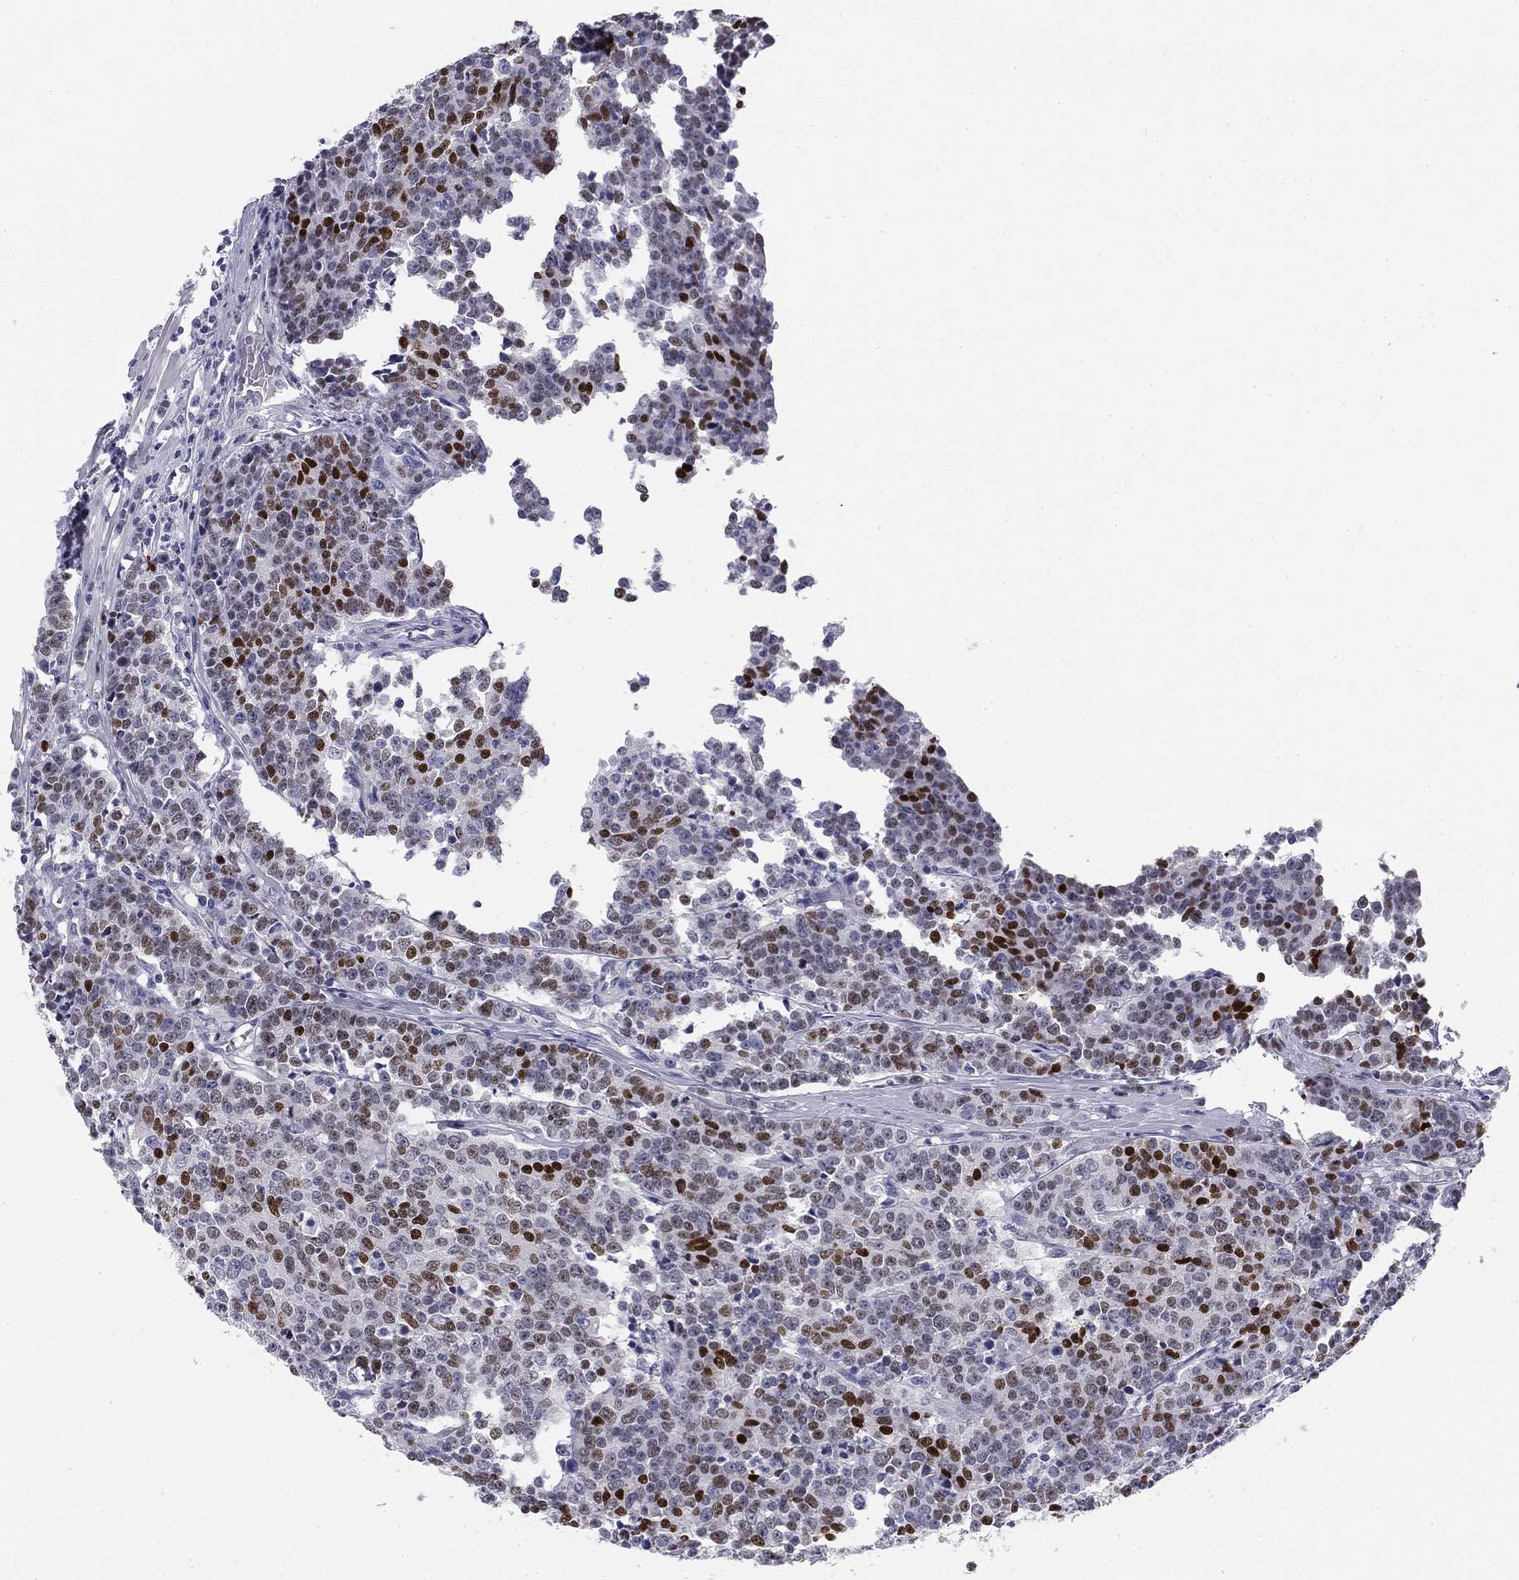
{"staining": {"intensity": "strong", "quantity": "<25%", "location": "nuclear"}, "tissue": "prostate cancer", "cell_type": "Tumor cells", "image_type": "cancer", "snomed": [{"axis": "morphology", "description": "Adenocarcinoma, NOS"}, {"axis": "topography", "description": "Prostate"}], "caption": "Protein expression analysis of human prostate cancer (adenocarcinoma) reveals strong nuclear positivity in approximately <25% of tumor cells.", "gene": "TFAP2B", "patient": {"sex": "male", "age": 67}}